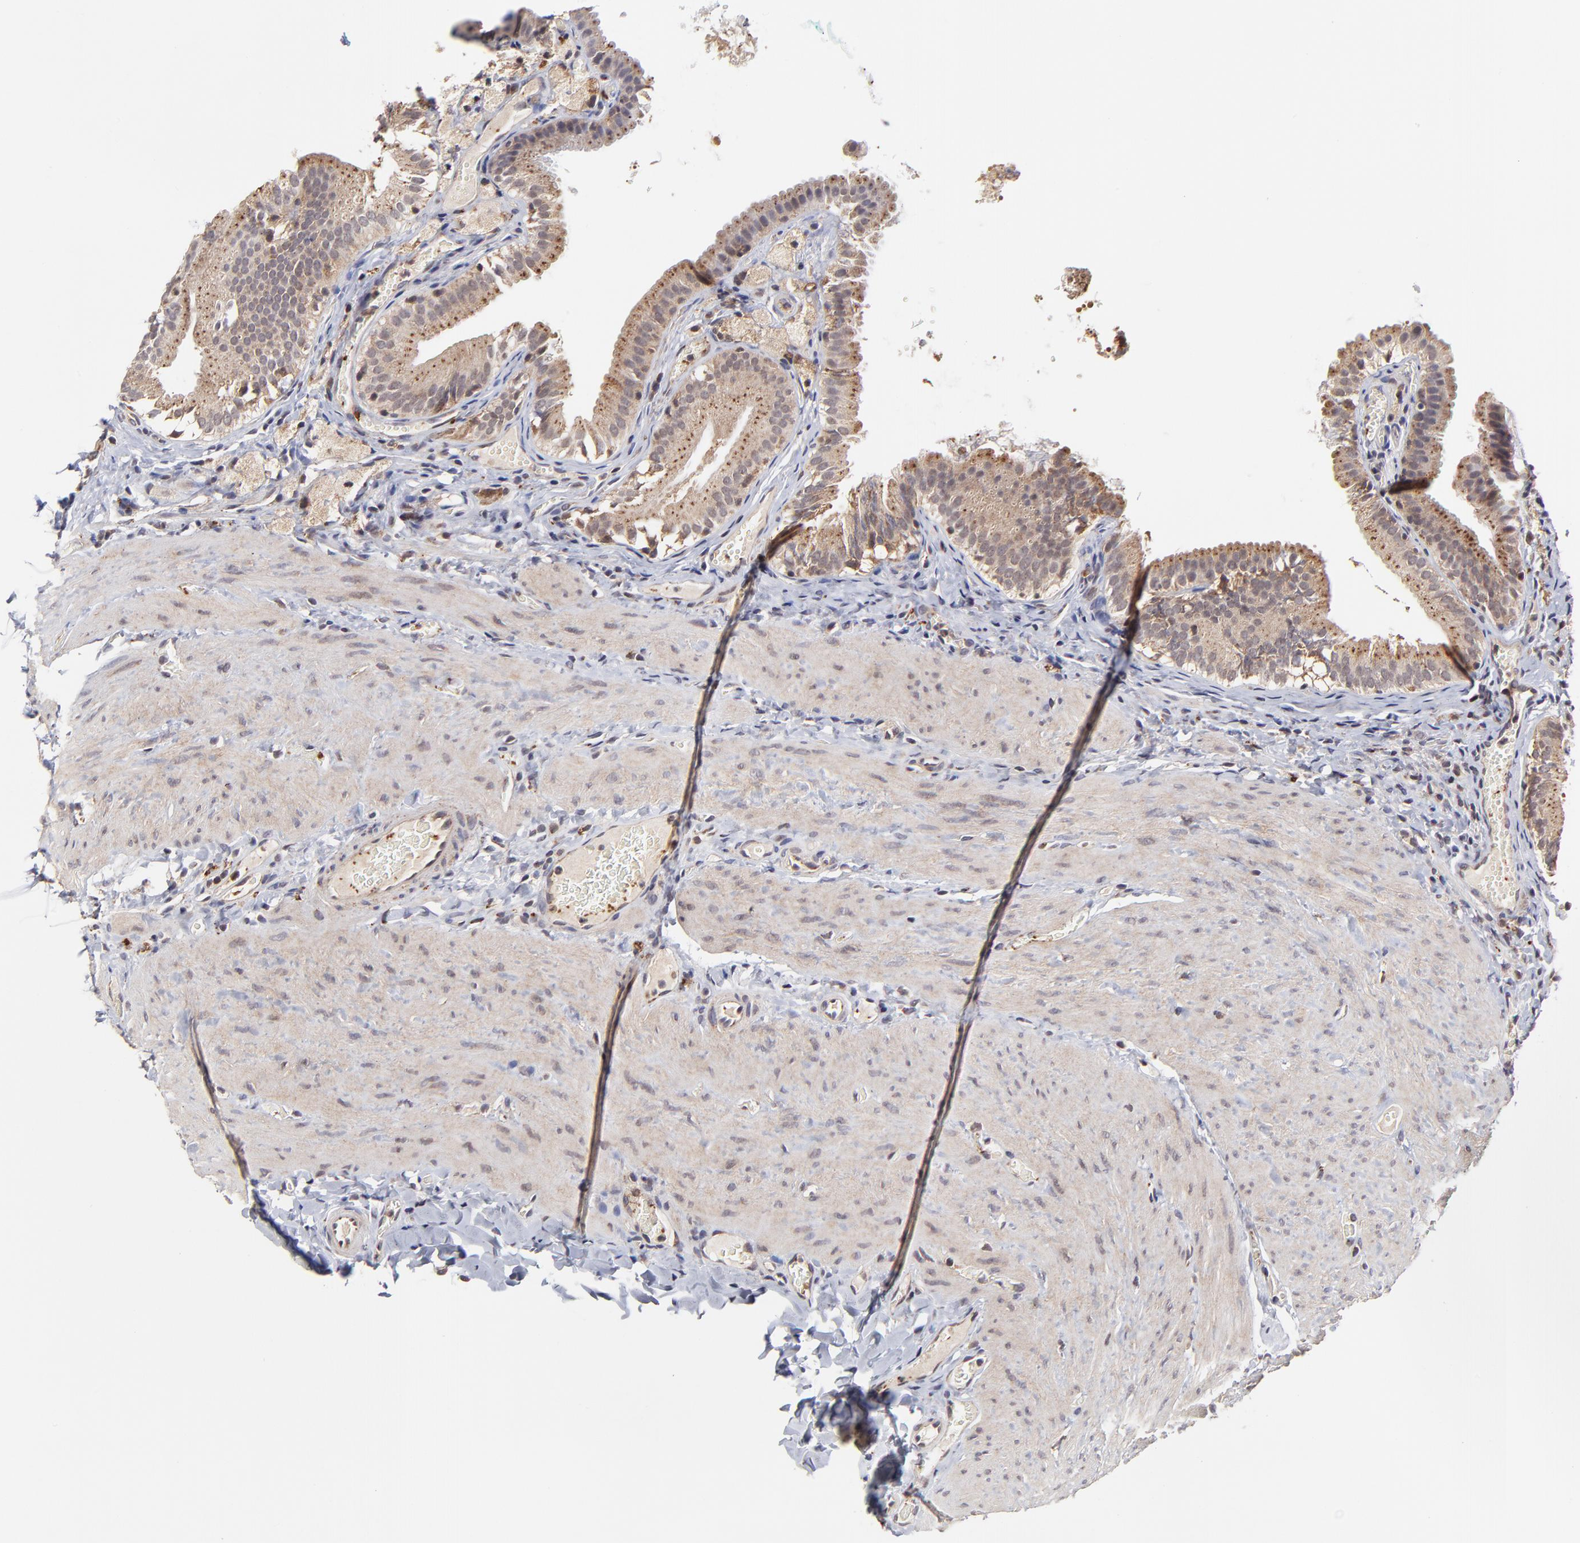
{"staining": {"intensity": "weak", "quantity": ">75%", "location": "cytoplasmic/membranous"}, "tissue": "gallbladder", "cell_type": "Glandular cells", "image_type": "normal", "snomed": [{"axis": "morphology", "description": "Normal tissue, NOS"}, {"axis": "topography", "description": "Gallbladder"}], "caption": "Human gallbladder stained with a protein marker exhibits weak staining in glandular cells.", "gene": "MAP2K7", "patient": {"sex": "female", "age": 24}}